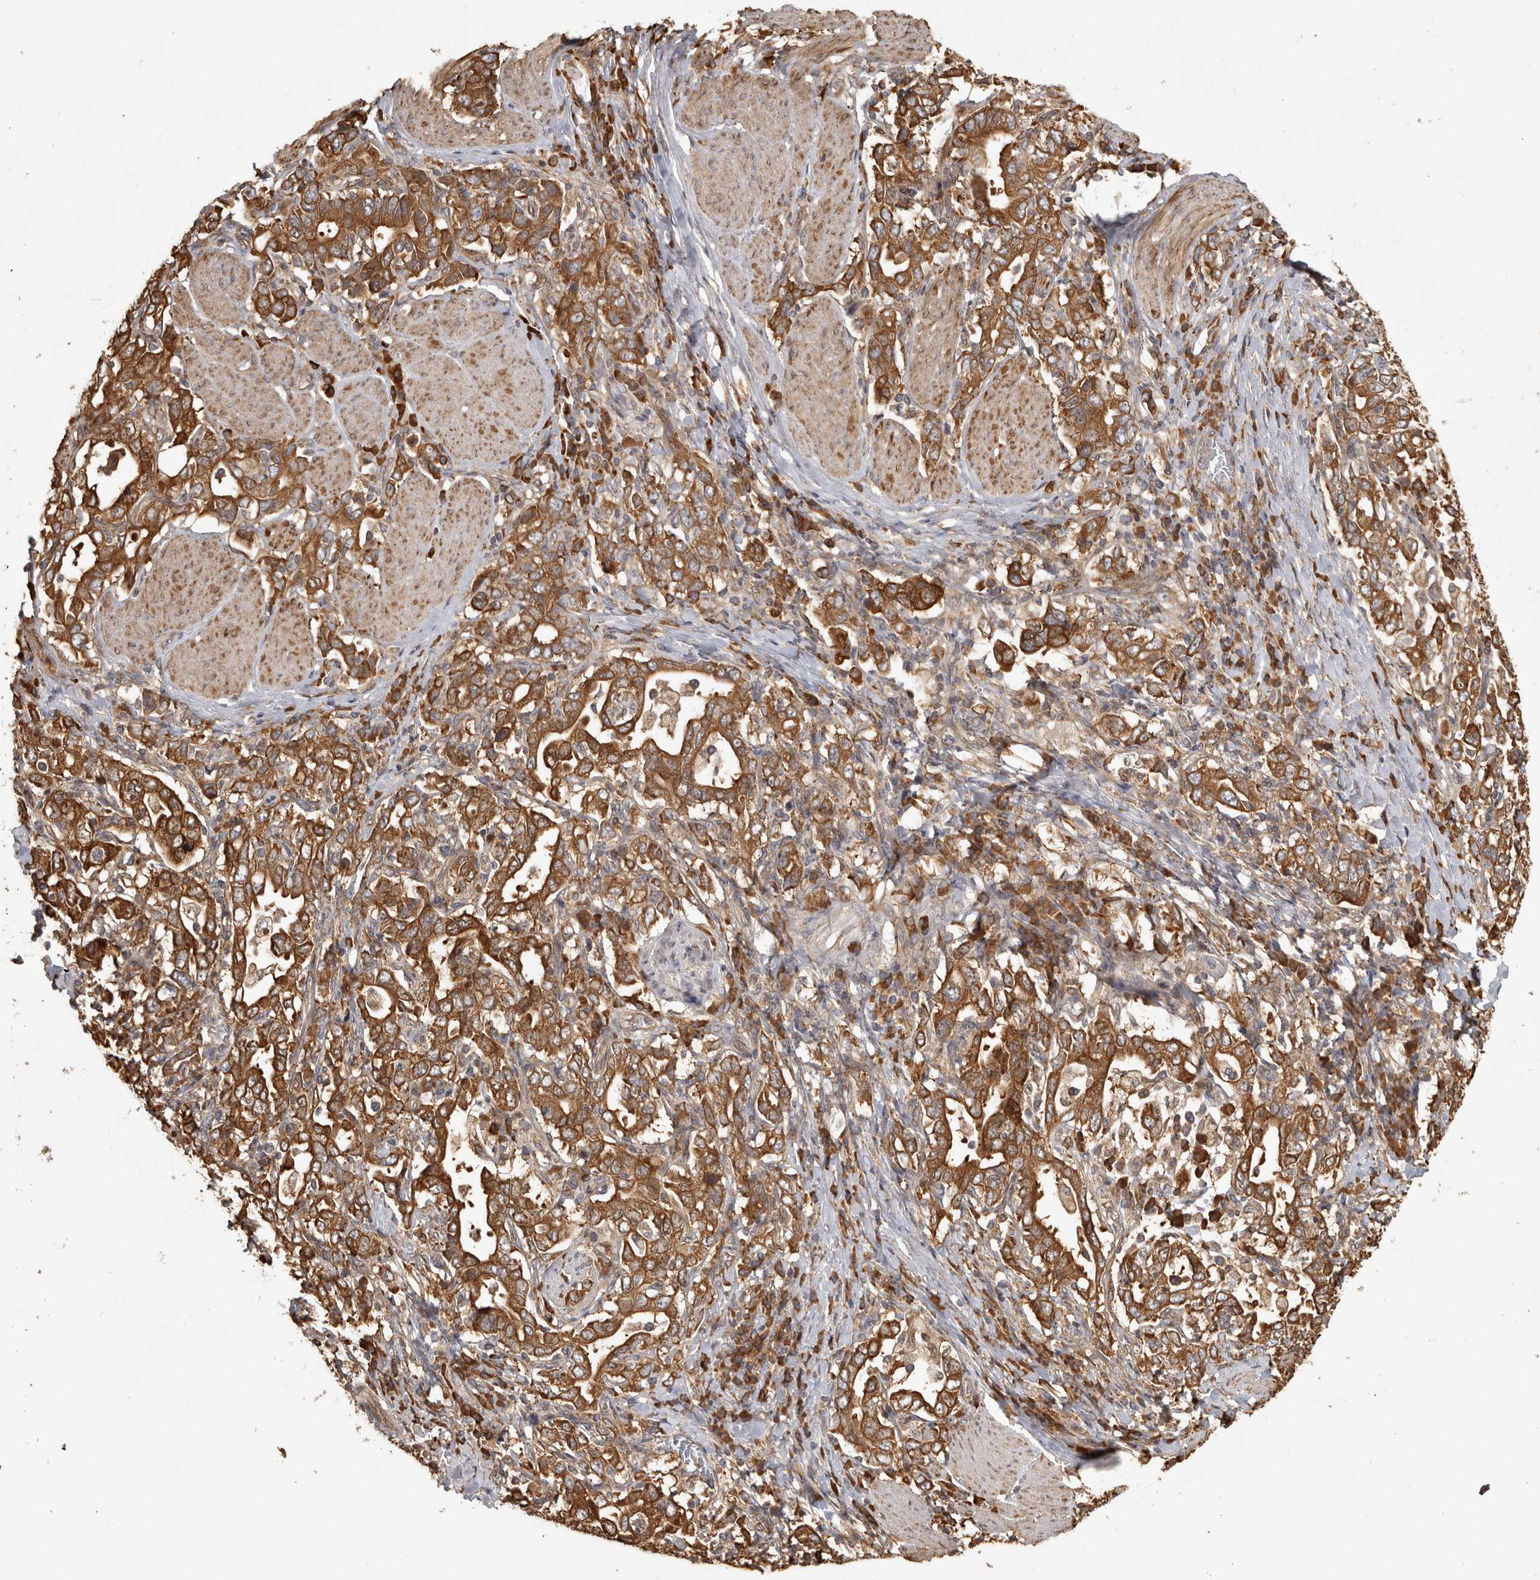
{"staining": {"intensity": "strong", "quantity": ">75%", "location": "cytoplasmic/membranous"}, "tissue": "stomach cancer", "cell_type": "Tumor cells", "image_type": "cancer", "snomed": [{"axis": "morphology", "description": "Adenocarcinoma, NOS"}, {"axis": "topography", "description": "Stomach, upper"}], "caption": "Stomach cancer (adenocarcinoma) stained with immunohistochemistry reveals strong cytoplasmic/membranous positivity in approximately >75% of tumor cells.", "gene": "CAMSAP2", "patient": {"sex": "male", "age": 62}}